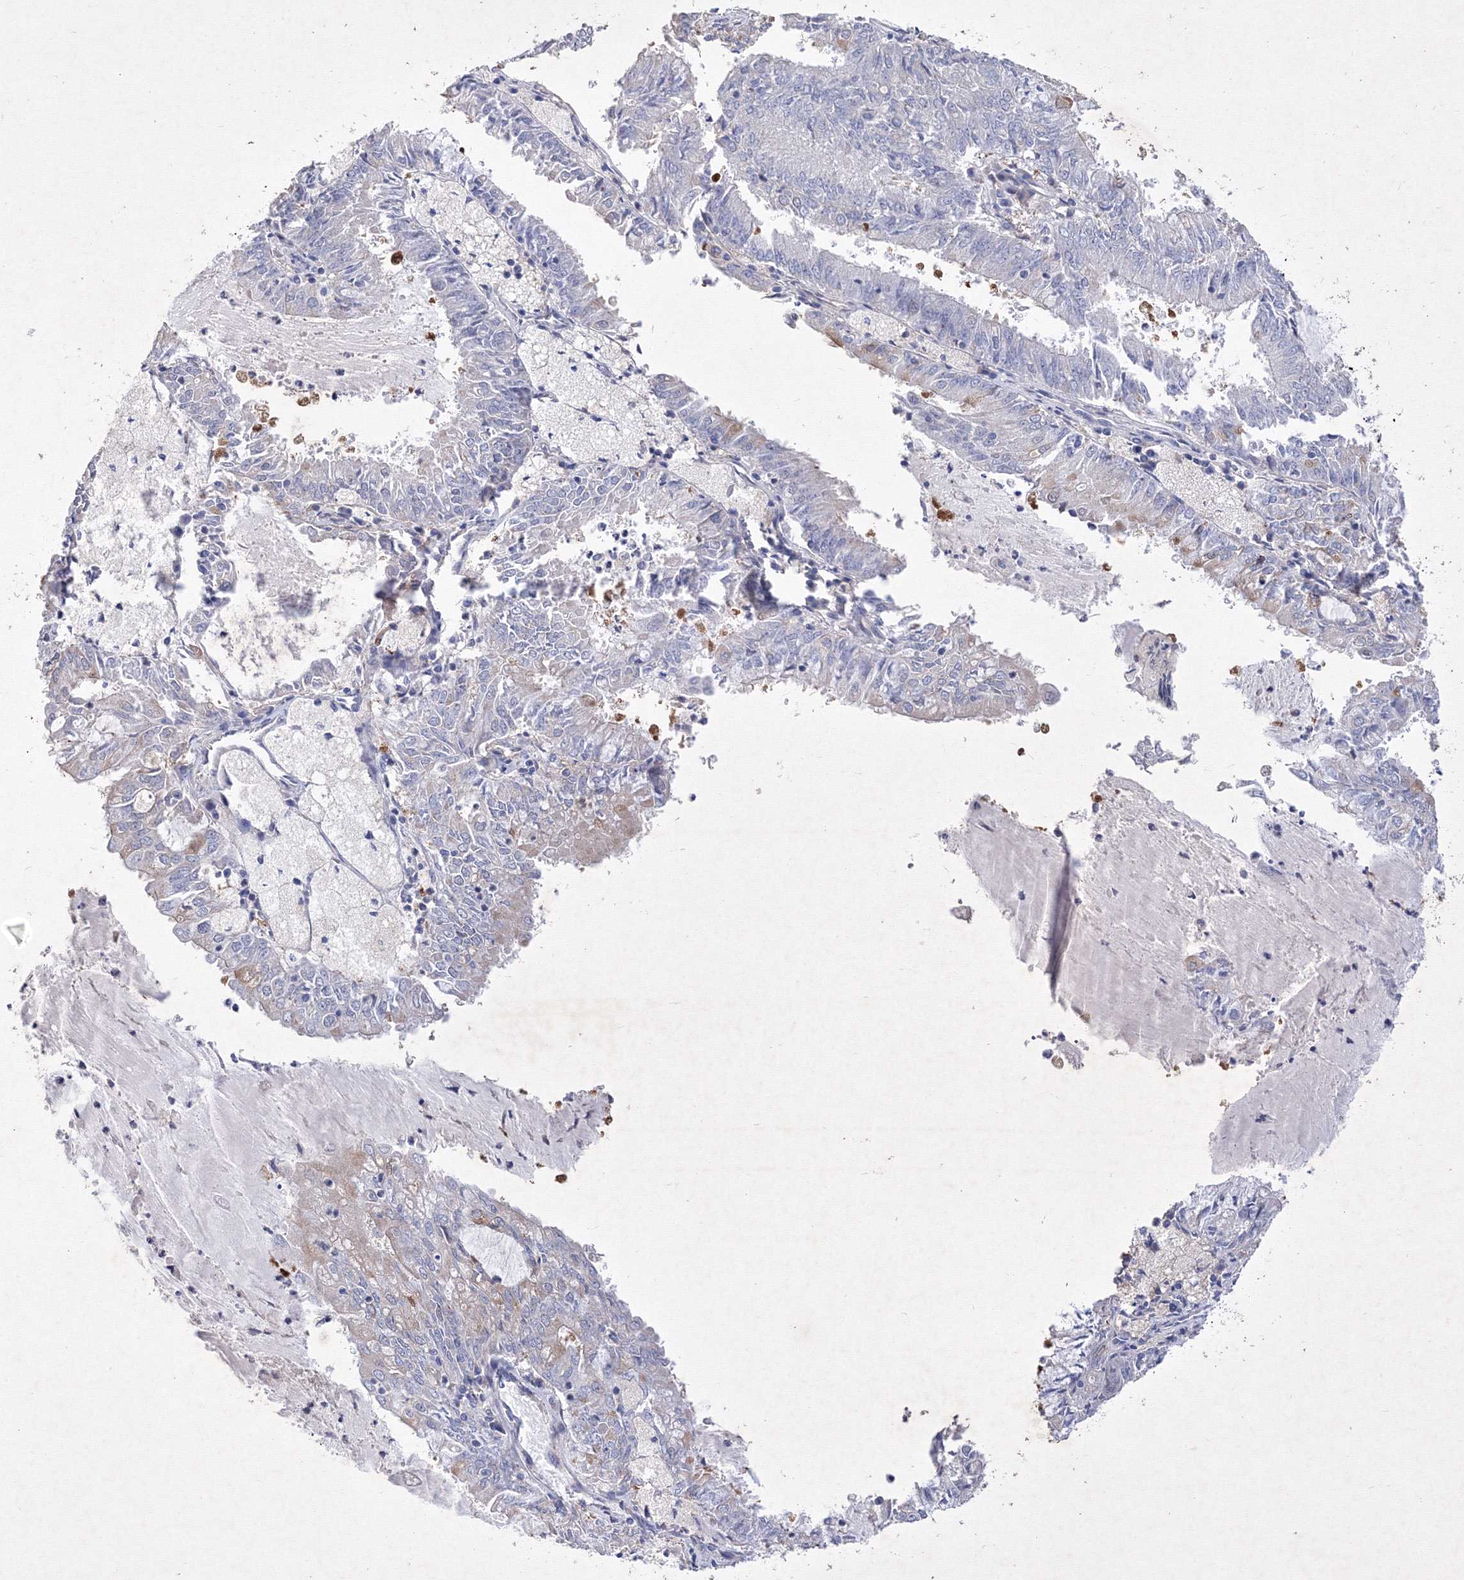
{"staining": {"intensity": "negative", "quantity": "none", "location": "none"}, "tissue": "endometrial cancer", "cell_type": "Tumor cells", "image_type": "cancer", "snomed": [{"axis": "morphology", "description": "Adenocarcinoma, NOS"}, {"axis": "topography", "description": "Endometrium"}], "caption": "Endometrial cancer (adenocarcinoma) was stained to show a protein in brown. There is no significant staining in tumor cells.", "gene": "SNX18", "patient": {"sex": "female", "age": 57}}